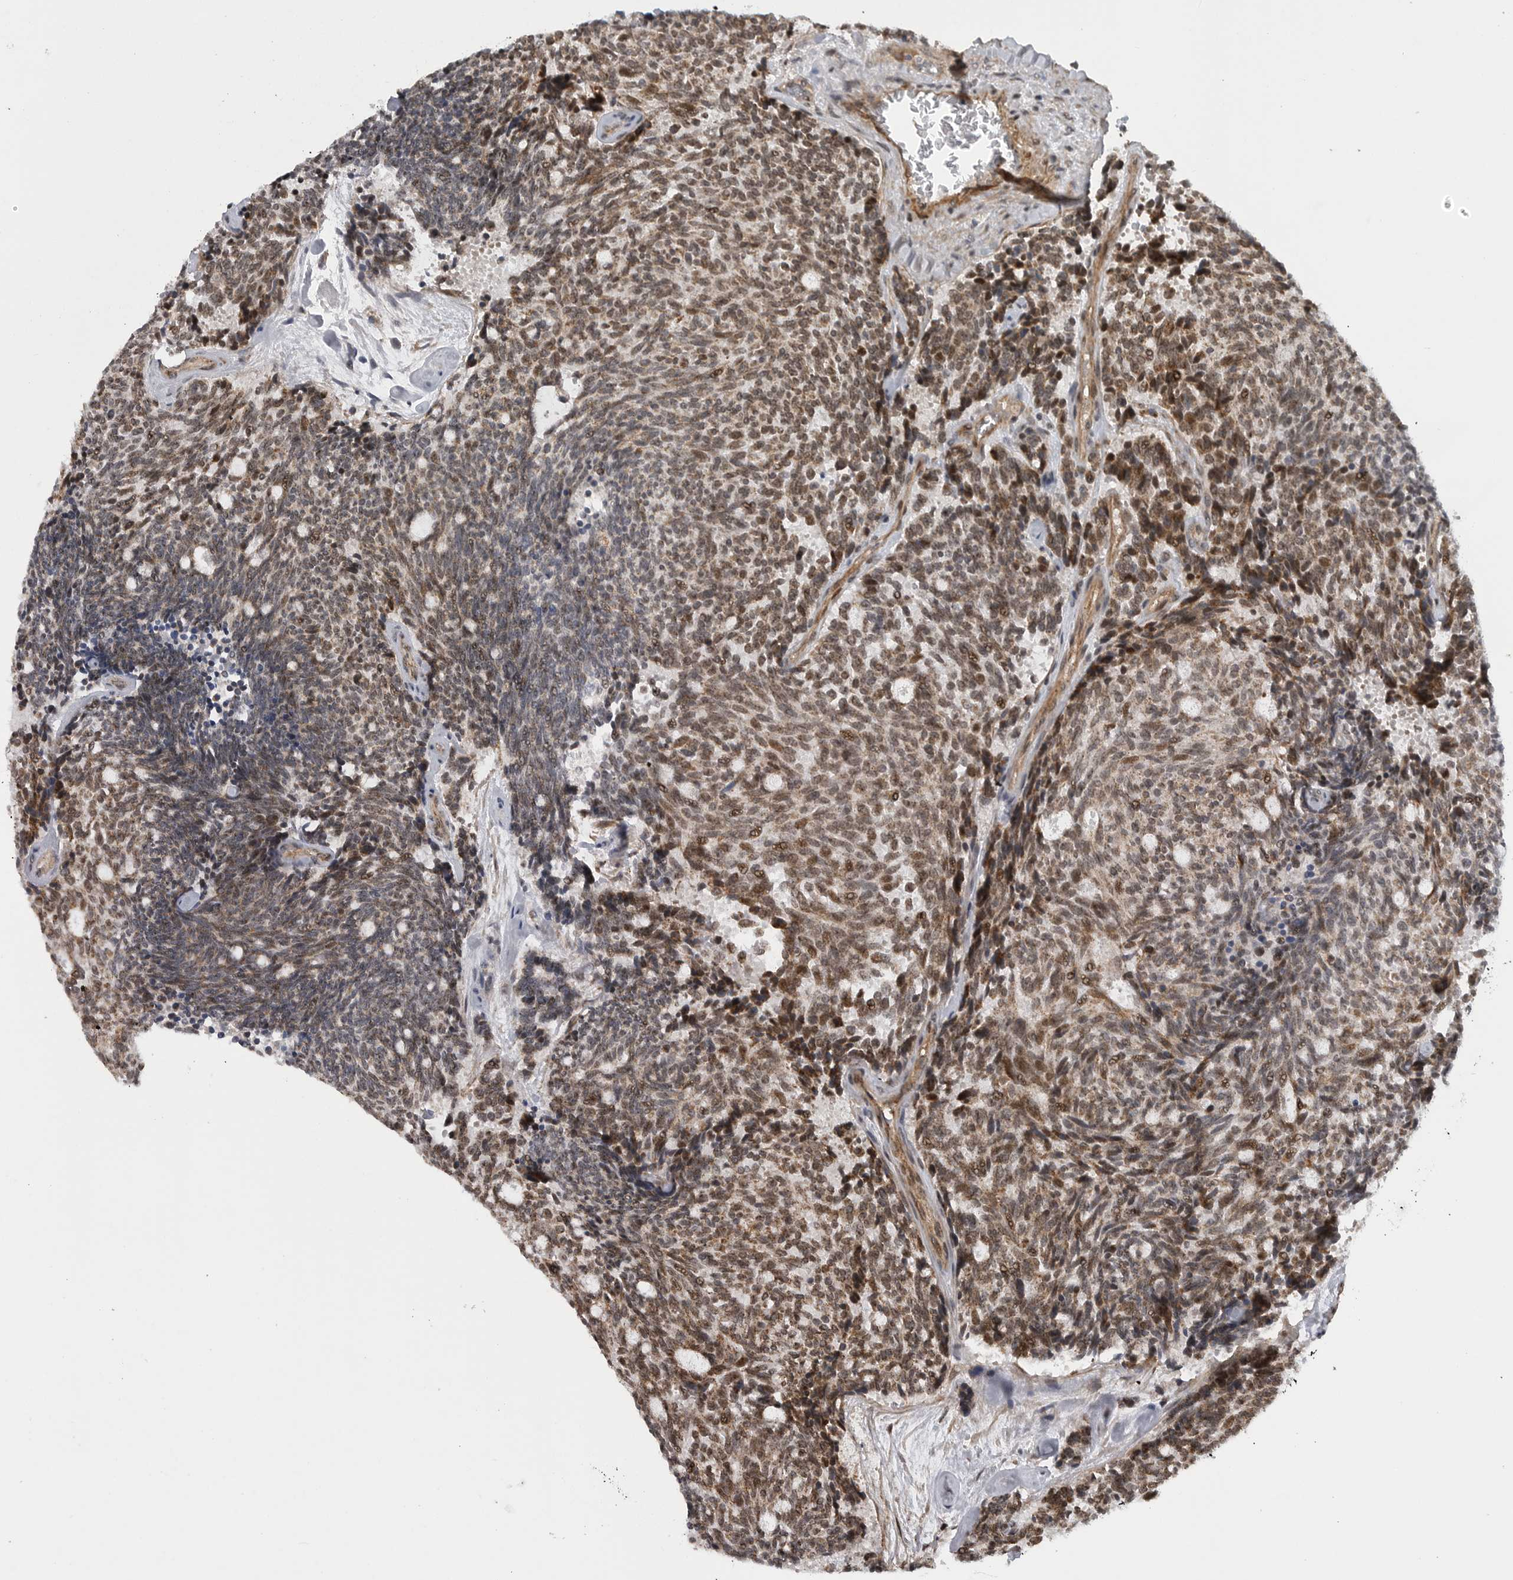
{"staining": {"intensity": "moderate", "quantity": ">75%", "location": "cytoplasmic/membranous"}, "tissue": "carcinoid", "cell_type": "Tumor cells", "image_type": "cancer", "snomed": [{"axis": "morphology", "description": "Carcinoid, malignant, NOS"}, {"axis": "topography", "description": "Pancreas"}], "caption": "The image demonstrates staining of carcinoid (malignant), revealing moderate cytoplasmic/membranous protein positivity (brown color) within tumor cells.", "gene": "TMPRSS11F", "patient": {"sex": "female", "age": 54}}